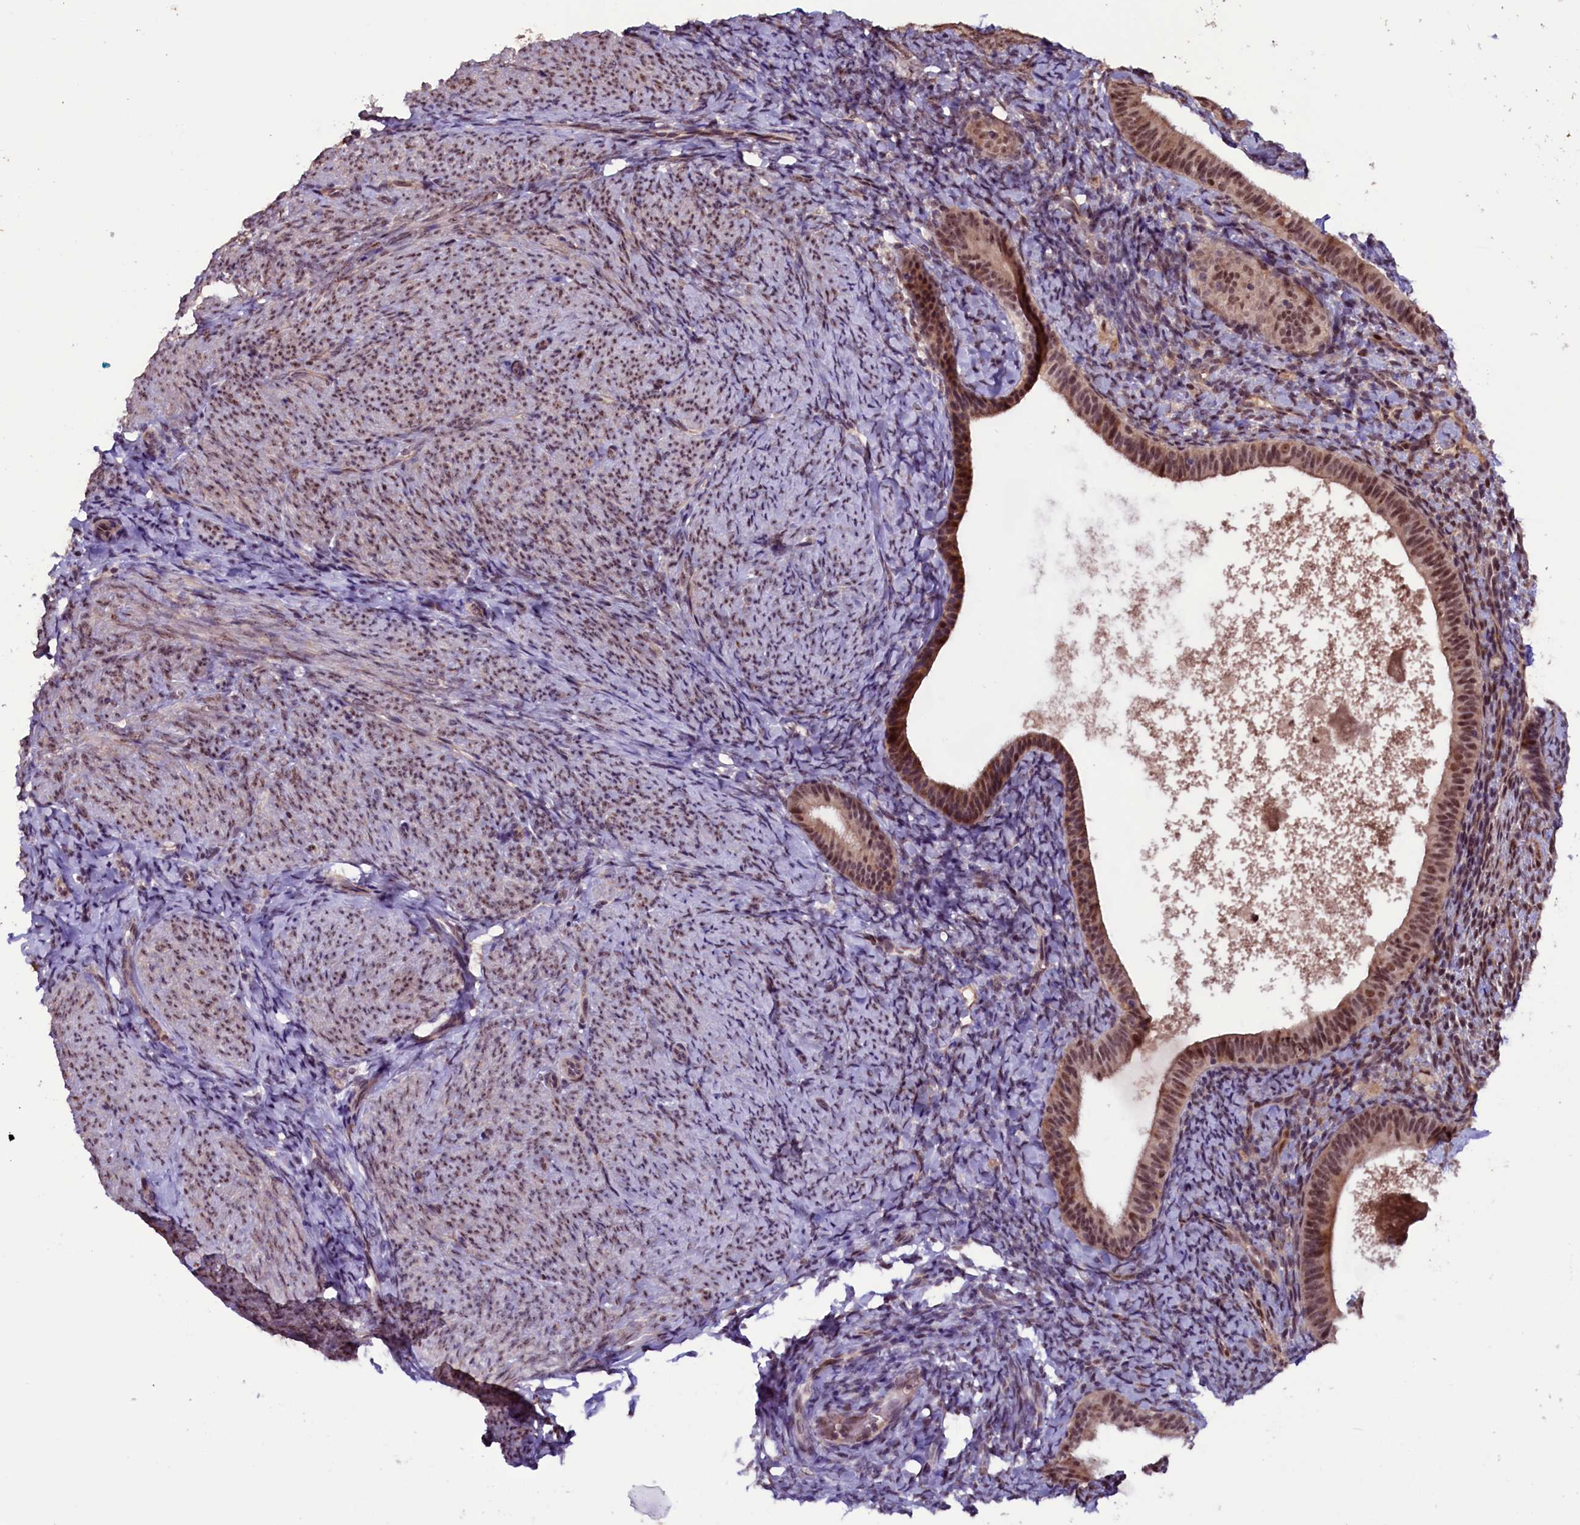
{"staining": {"intensity": "moderate", "quantity": "<25%", "location": "nuclear"}, "tissue": "endometrium", "cell_type": "Cells in endometrial stroma", "image_type": "normal", "snomed": [{"axis": "morphology", "description": "Normal tissue, NOS"}, {"axis": "topography", "description": "Endometrium"}], "caption": "Immunohistochemical staining of benign human endometrium reveals <25% levels of moderate nuclear protein staining in about <25% of cells in endometrial stroma. (DAB IHC, brown staining for protein, blue staining for nuclei).", "gene": "RNMT", "patient": {"sex": "female", "age": 65}}